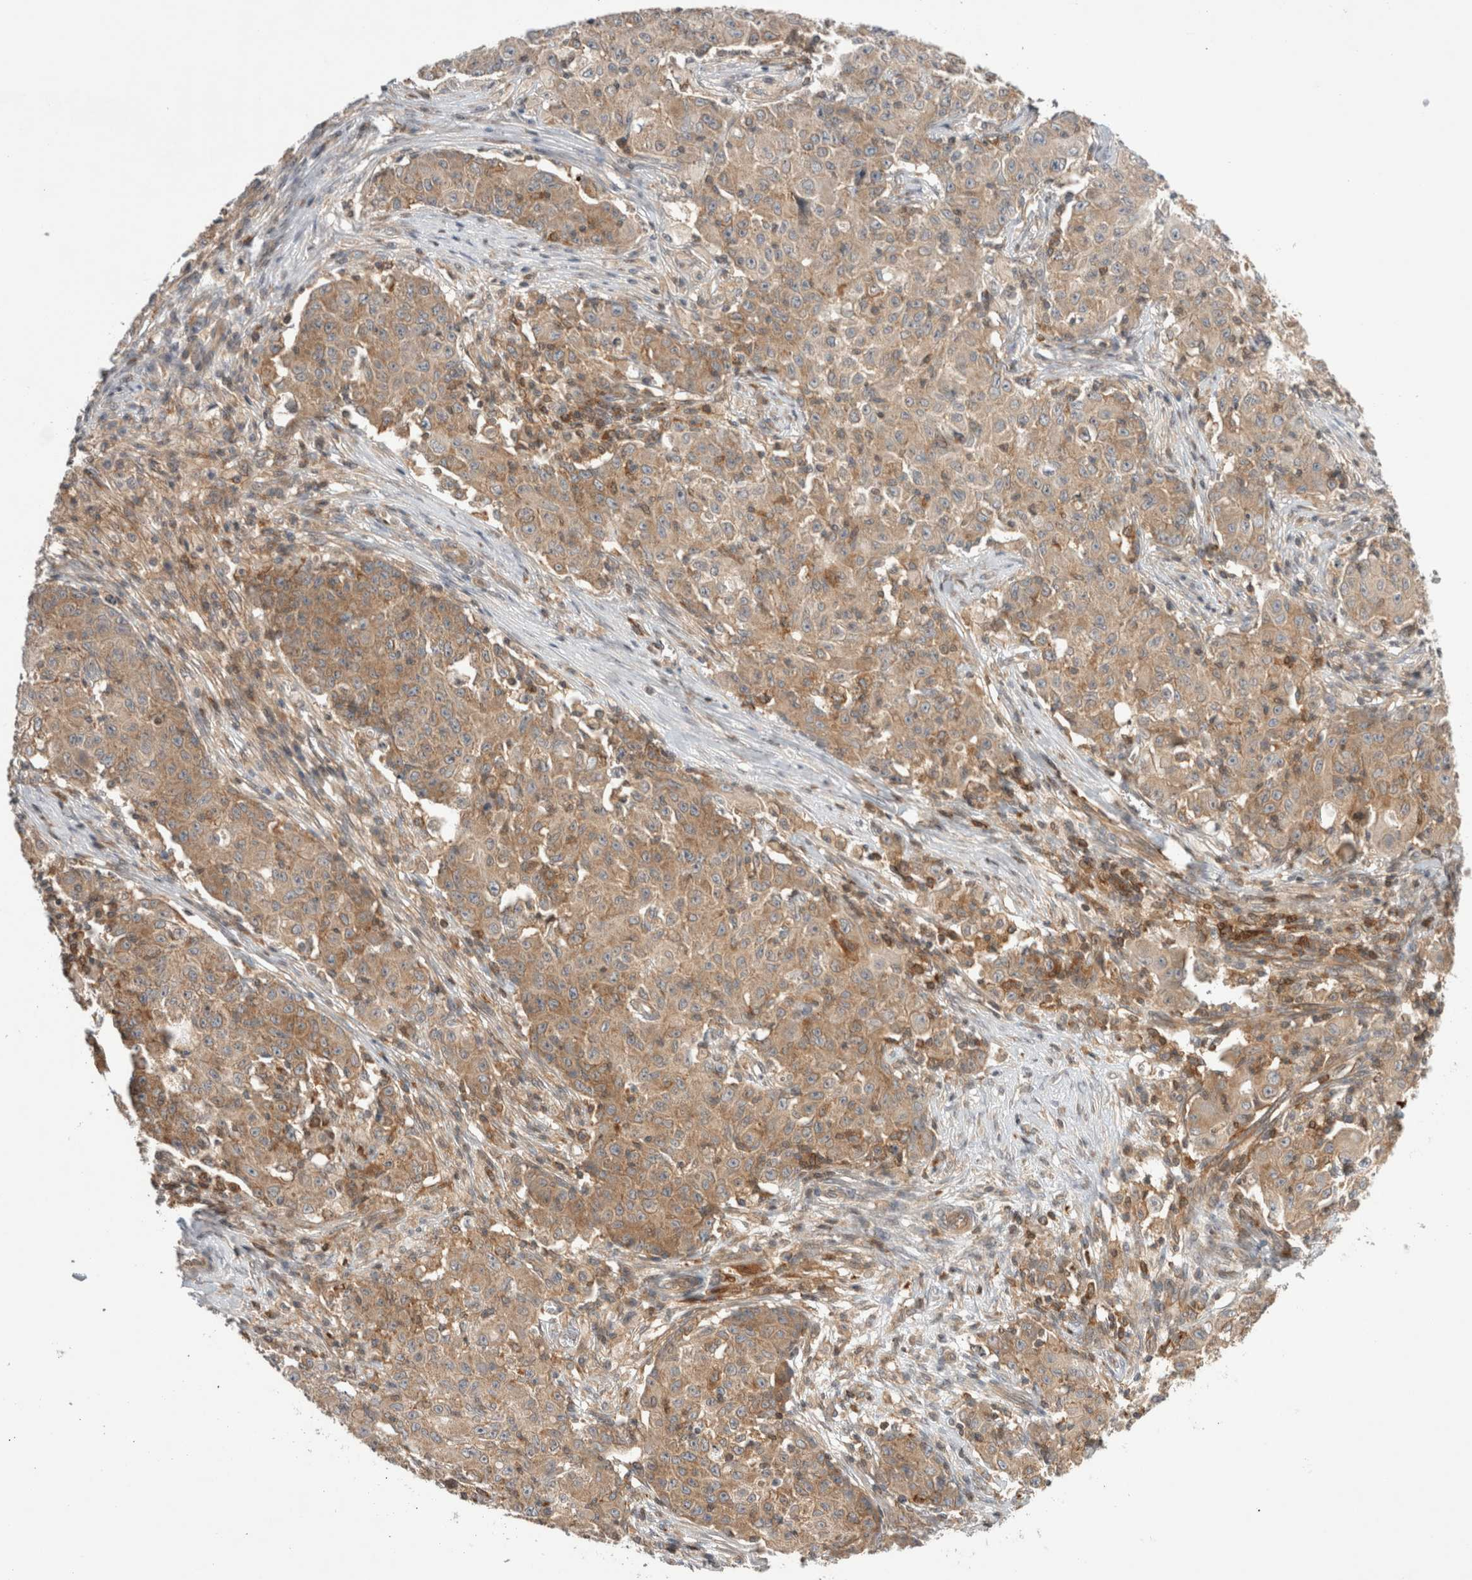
{"staining": {"intensity": "weak", "quantity": ">75%", "location": "cytoplasmic/membranous"}, "tissue": "ovarian cancer", "cell_type": "Tumor cells", "image_type": "cancer", "snomed": [{"axis": "morphology", "description": "Carcinoma, endometroid"}, {"axis": "topography", "description": "Ovary"}], "caption": "Weak cytoplasmic/membranous positivity for a protein is seen in approximately >75% of tumor cells of endometroid carcinoma (ovarian) using immunohistochemistry (IHC).", "gene": "NFKB1", "patient": {"sex": "female", "age": 42}}